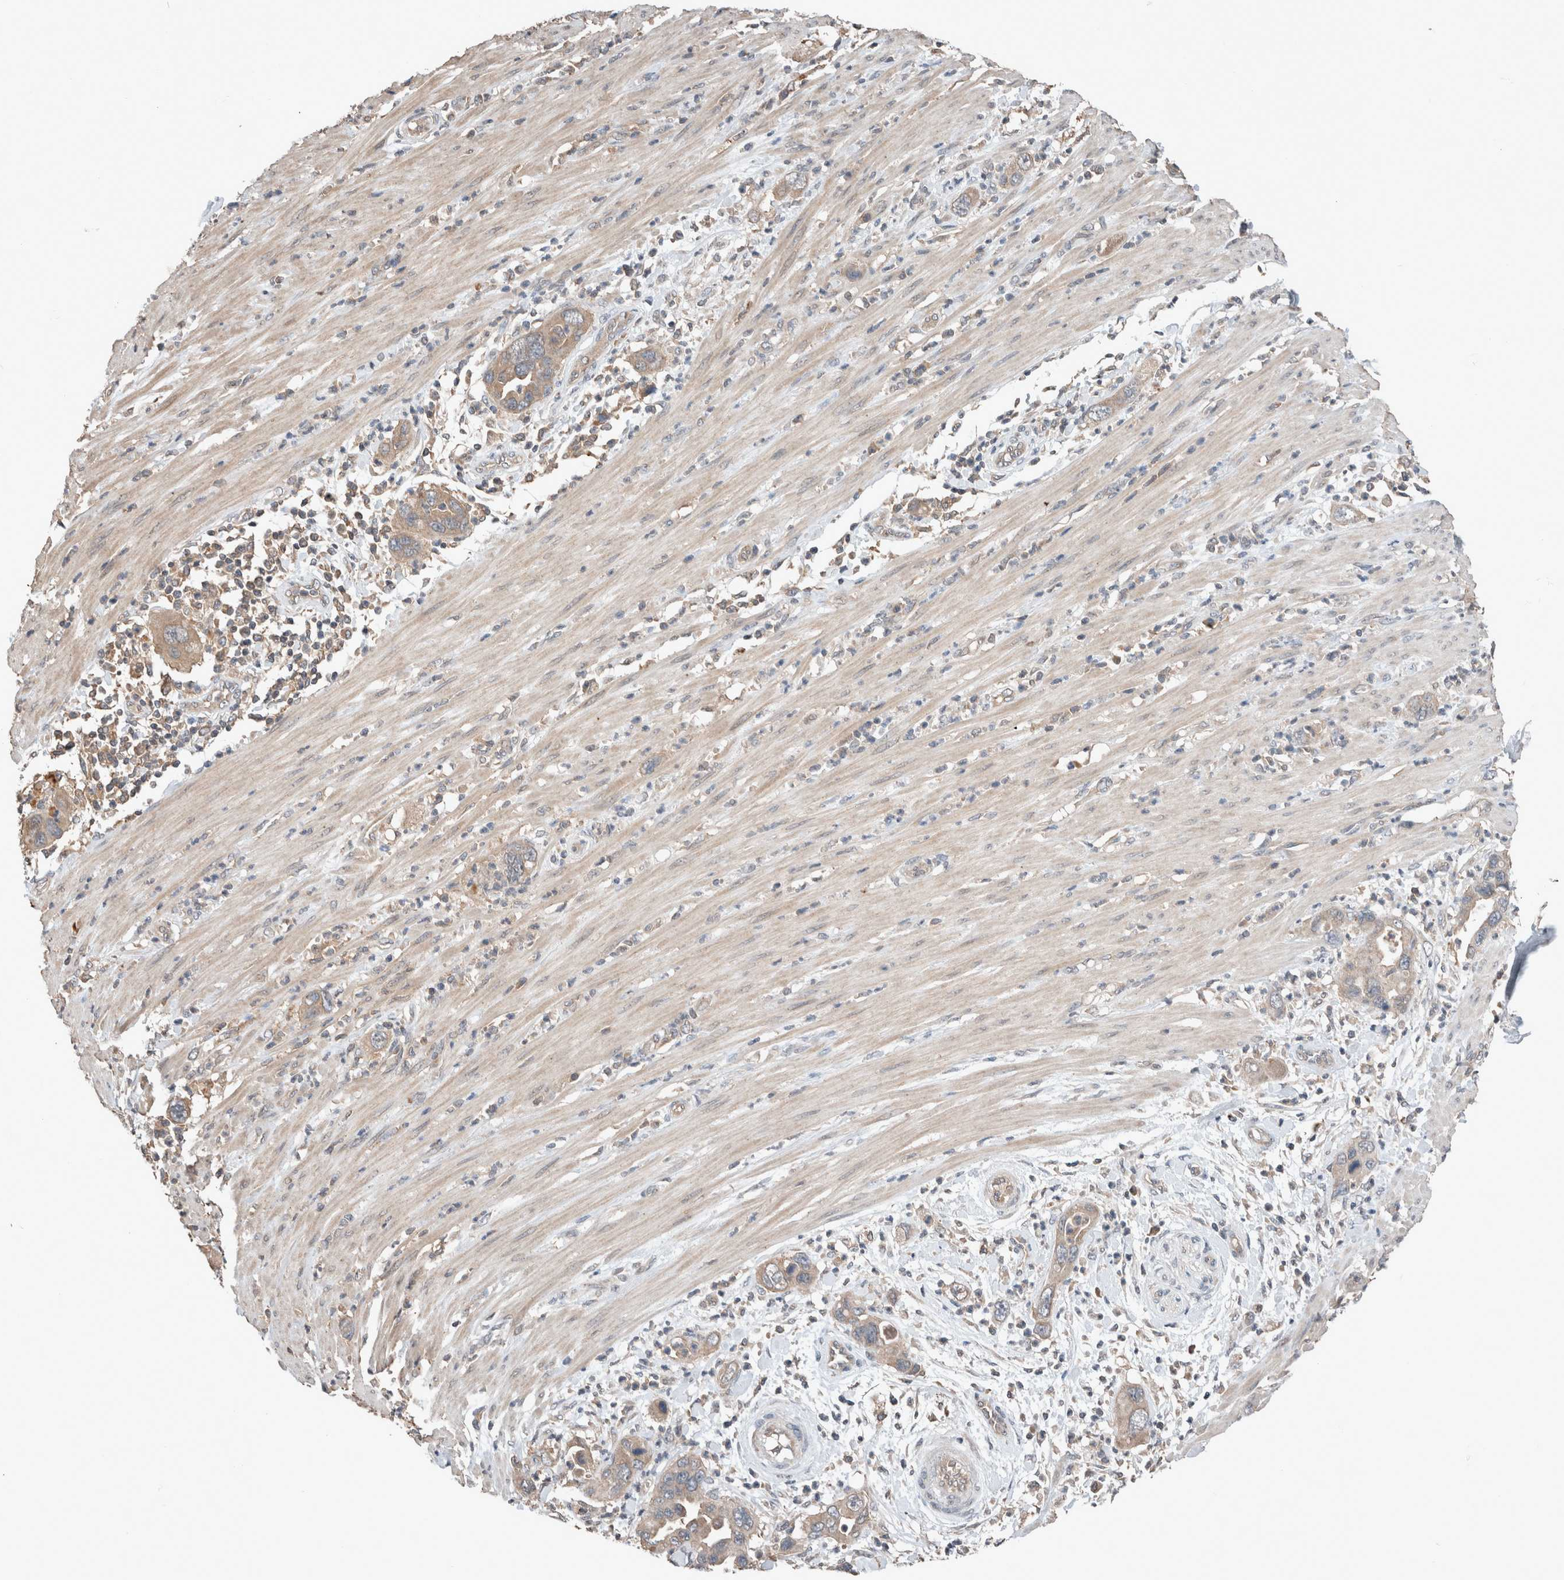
{"staining": {"intensity": "weak", "quantity": ">75%", "location": "cytoplasmic/membranous"}, "tissue": "pancreatic cancer", "cell_type": "Tumor cells", "image_type": "cancer", "snomed": [{"axis": "morphology", "description": "Adenocarcinoma, NOS"}, {"axis": "topography", "description": "Pancreas"}], "caption": "Protein expression analysis of human pancreatic cancer reveals weak cytoplasmic/membranous staining in approximately >75% of tumor cells.", "gene": "ERAP2", "patient": {"sex": "female", "age": 71}}